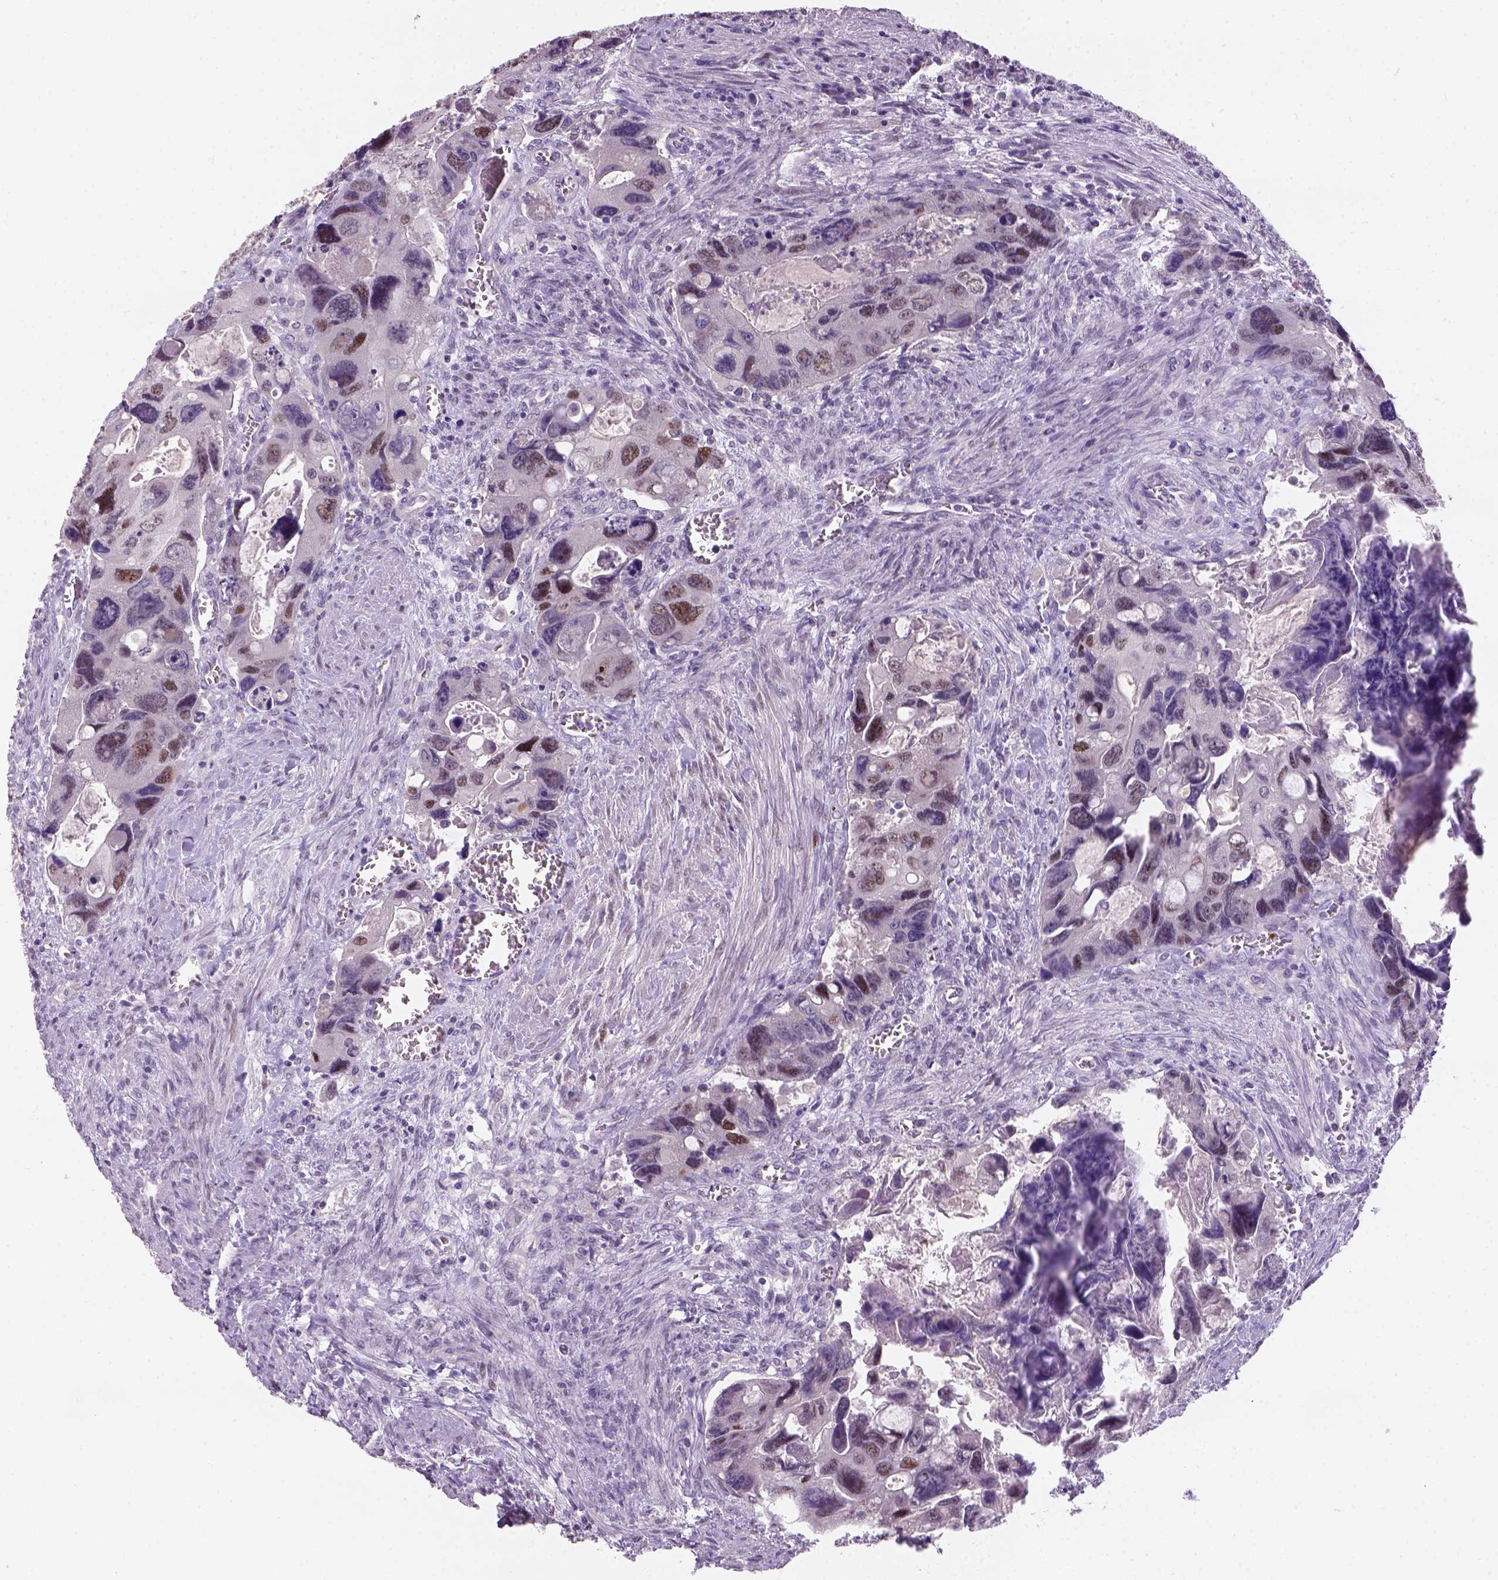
{"staining": {"intensity": "moderate", "quantity": "25%-75%", "location": "nuclear"}, "tissue": "colorectal cancer", "cell_type": "Tumor cells", "image_type": "cancer", "snomed": [{"axis": "morphology", "description": "Adenocarcinoma, NOS"}, {"axis": "topography", "description": "Rectum"}], "caption": "Immunohistochemistry (IHC) image of neoplastic tissue: colorectal adenocarcinoma stained using immunohistochemistry shows medium levels of moderate protein expression localized specifically in the nuclear of tumor cells, appearing as a nuclear brown color.", "gene": "ZMAT4", "patient": {"sex": "male", "age": 62}}